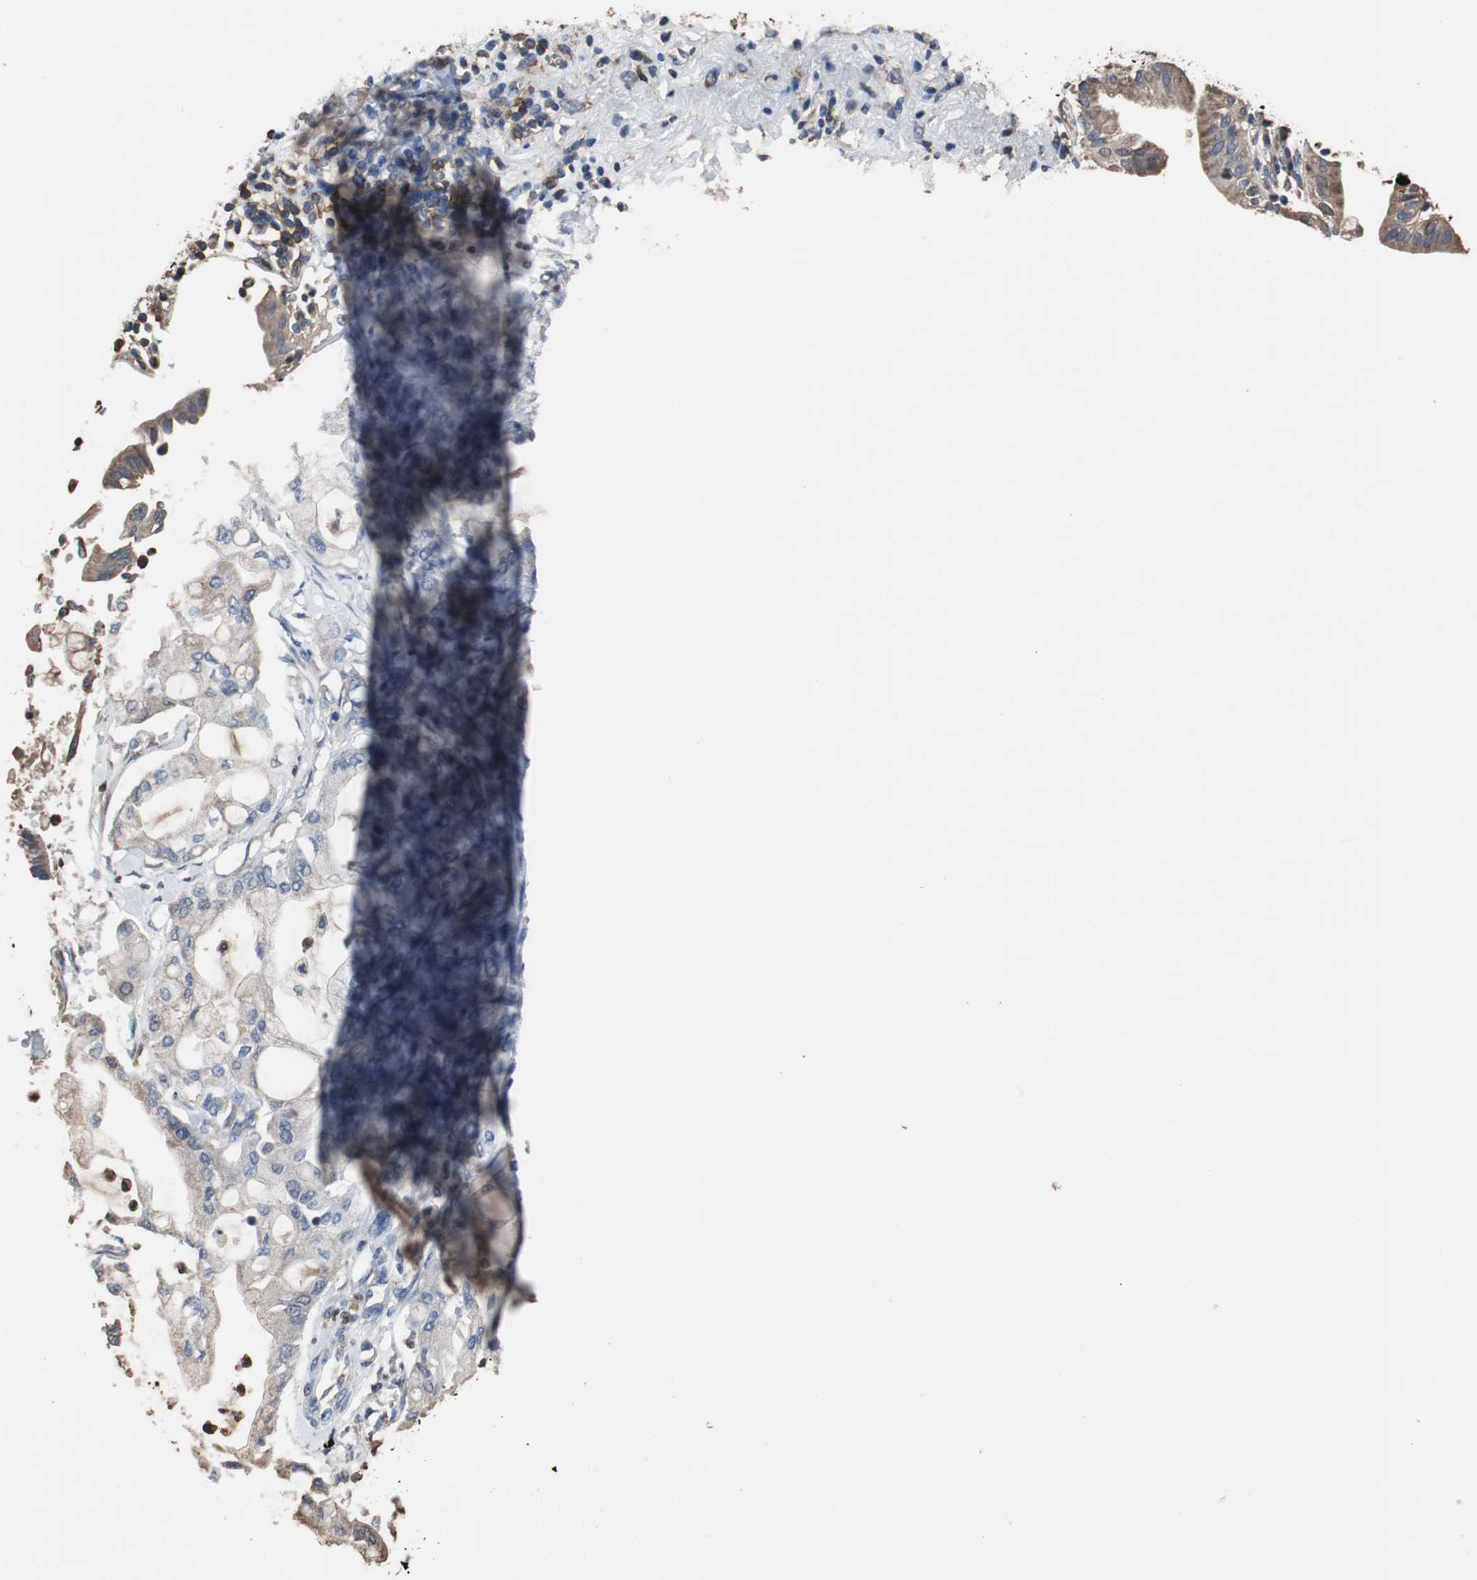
{"staining": {"intensity": "weak", "quantity": "25%-75%", "location": "cytoplasmic/membranous"}, "tissue": "pancreatic cancer", "cell_type": "Tumor cells", "image_type": "cancer", "snomed": [{"axis": "morphology", "description": "Adenocarcinoma, NOS"}, {"axis": "morphology", "description": "Adenocarcinoma, metastatic, NOS"}, {"axis": "topography", "description": "Lymph node"}, {"axis": "topography", "description": "Pancreas"}, {"axis": "topography", "description": "Duodenum"}], "caption": "Protein staining of adenocarcinoma (pancreatic) tissue displays weak cytoplasmic/membranous staining in about 25%-75% of tumor cells.", "gene": "SCIMP", "patient": {"sex": "female", "age": 64}}